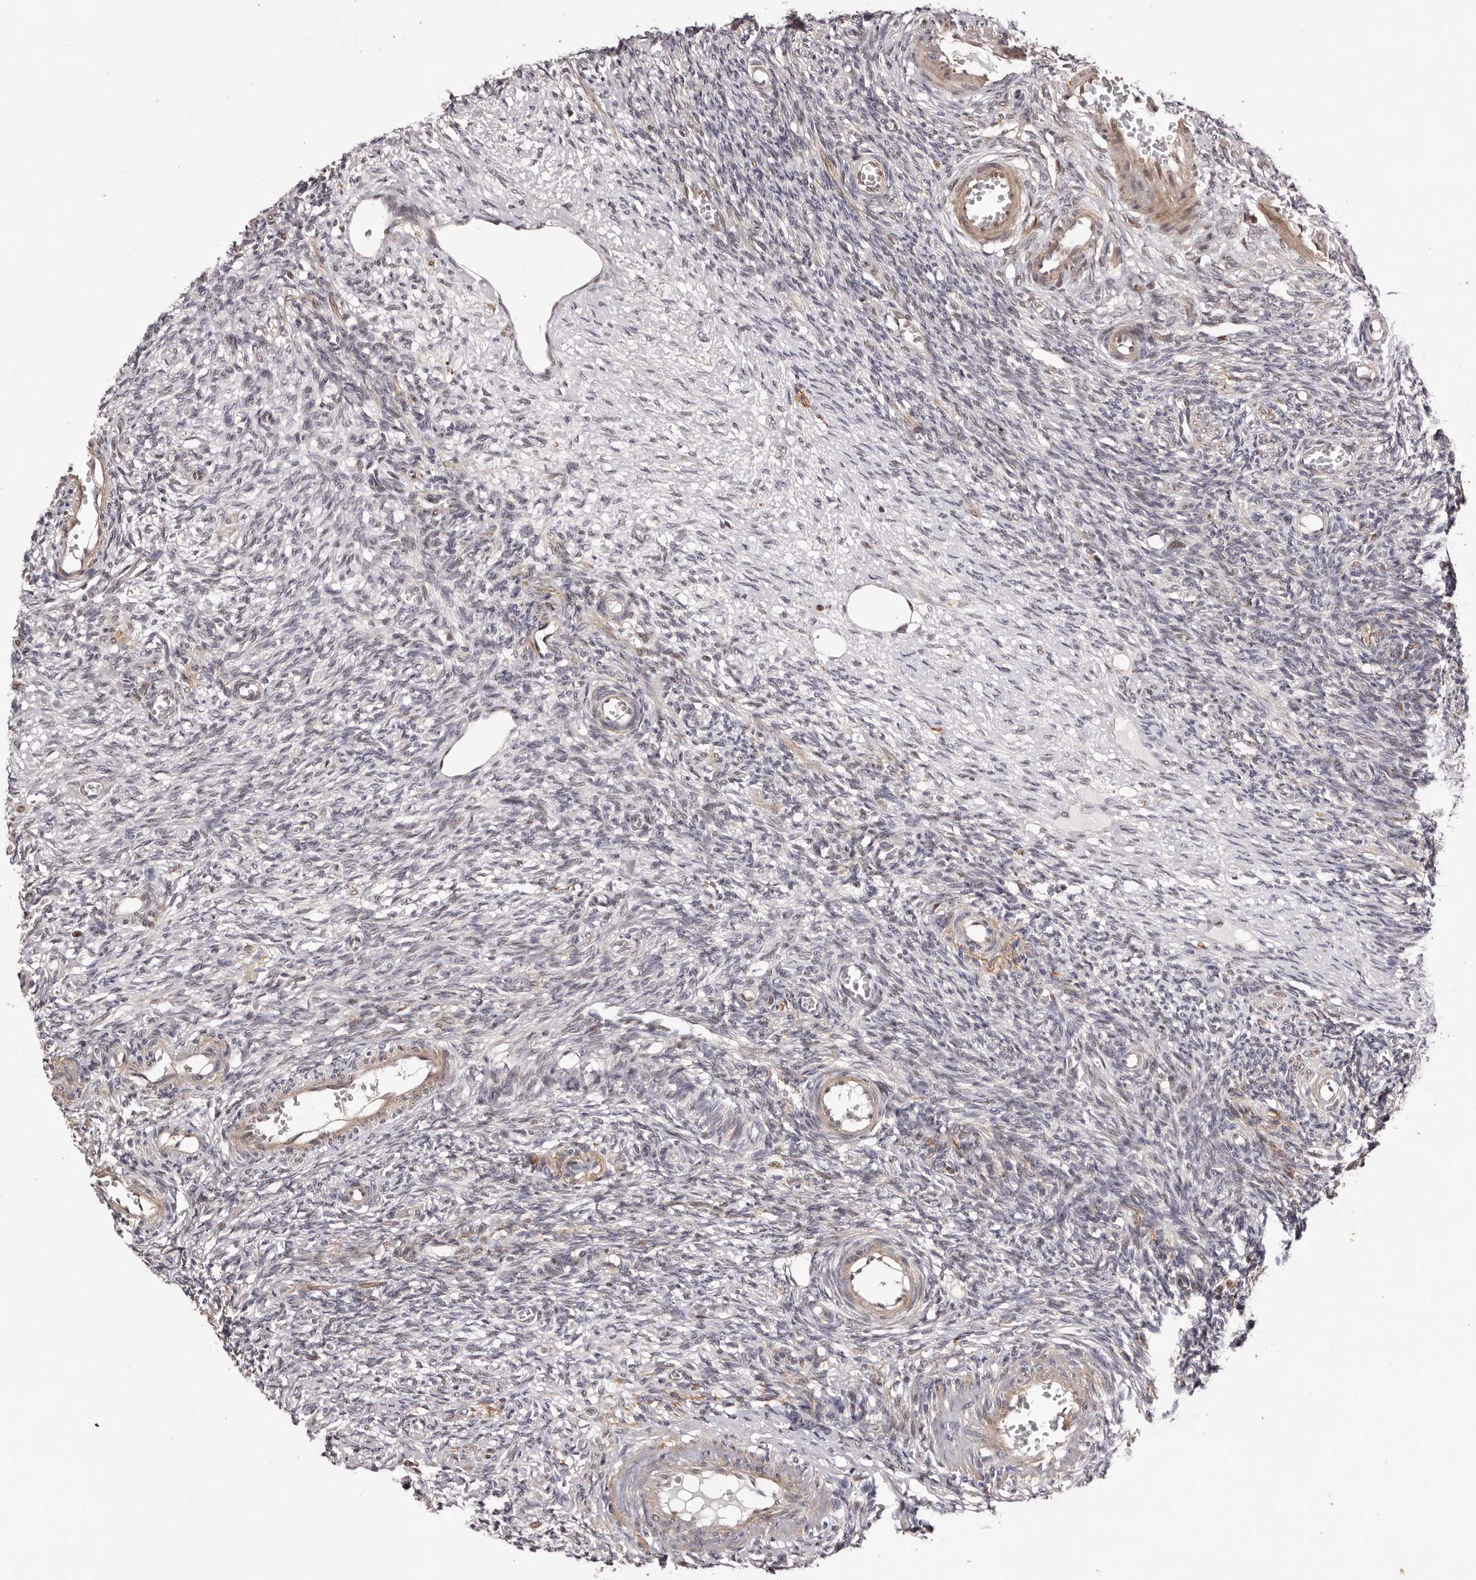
{"staining": {"intensity": "weak", "quantity": "25%-75%", "location": "cytoplasmic/membranous"}, "tissue": "ovary", "cell_type": "Follicle cells", "image_type": "normal", "snomed": [{"axis": "morphology", "description": "Normal tissue, NOS"}, {"axis": "topography", "description": "Ovary"}], "caption": "An immunohistochemistry (IHC) image of normal tissue is shown. Protein staining in brown shows weak cytoplasmic/membranous positivity in ovary within follicle cells.", "gene": "FBXO5", "patient": {"sex": "female", "age": 27}}